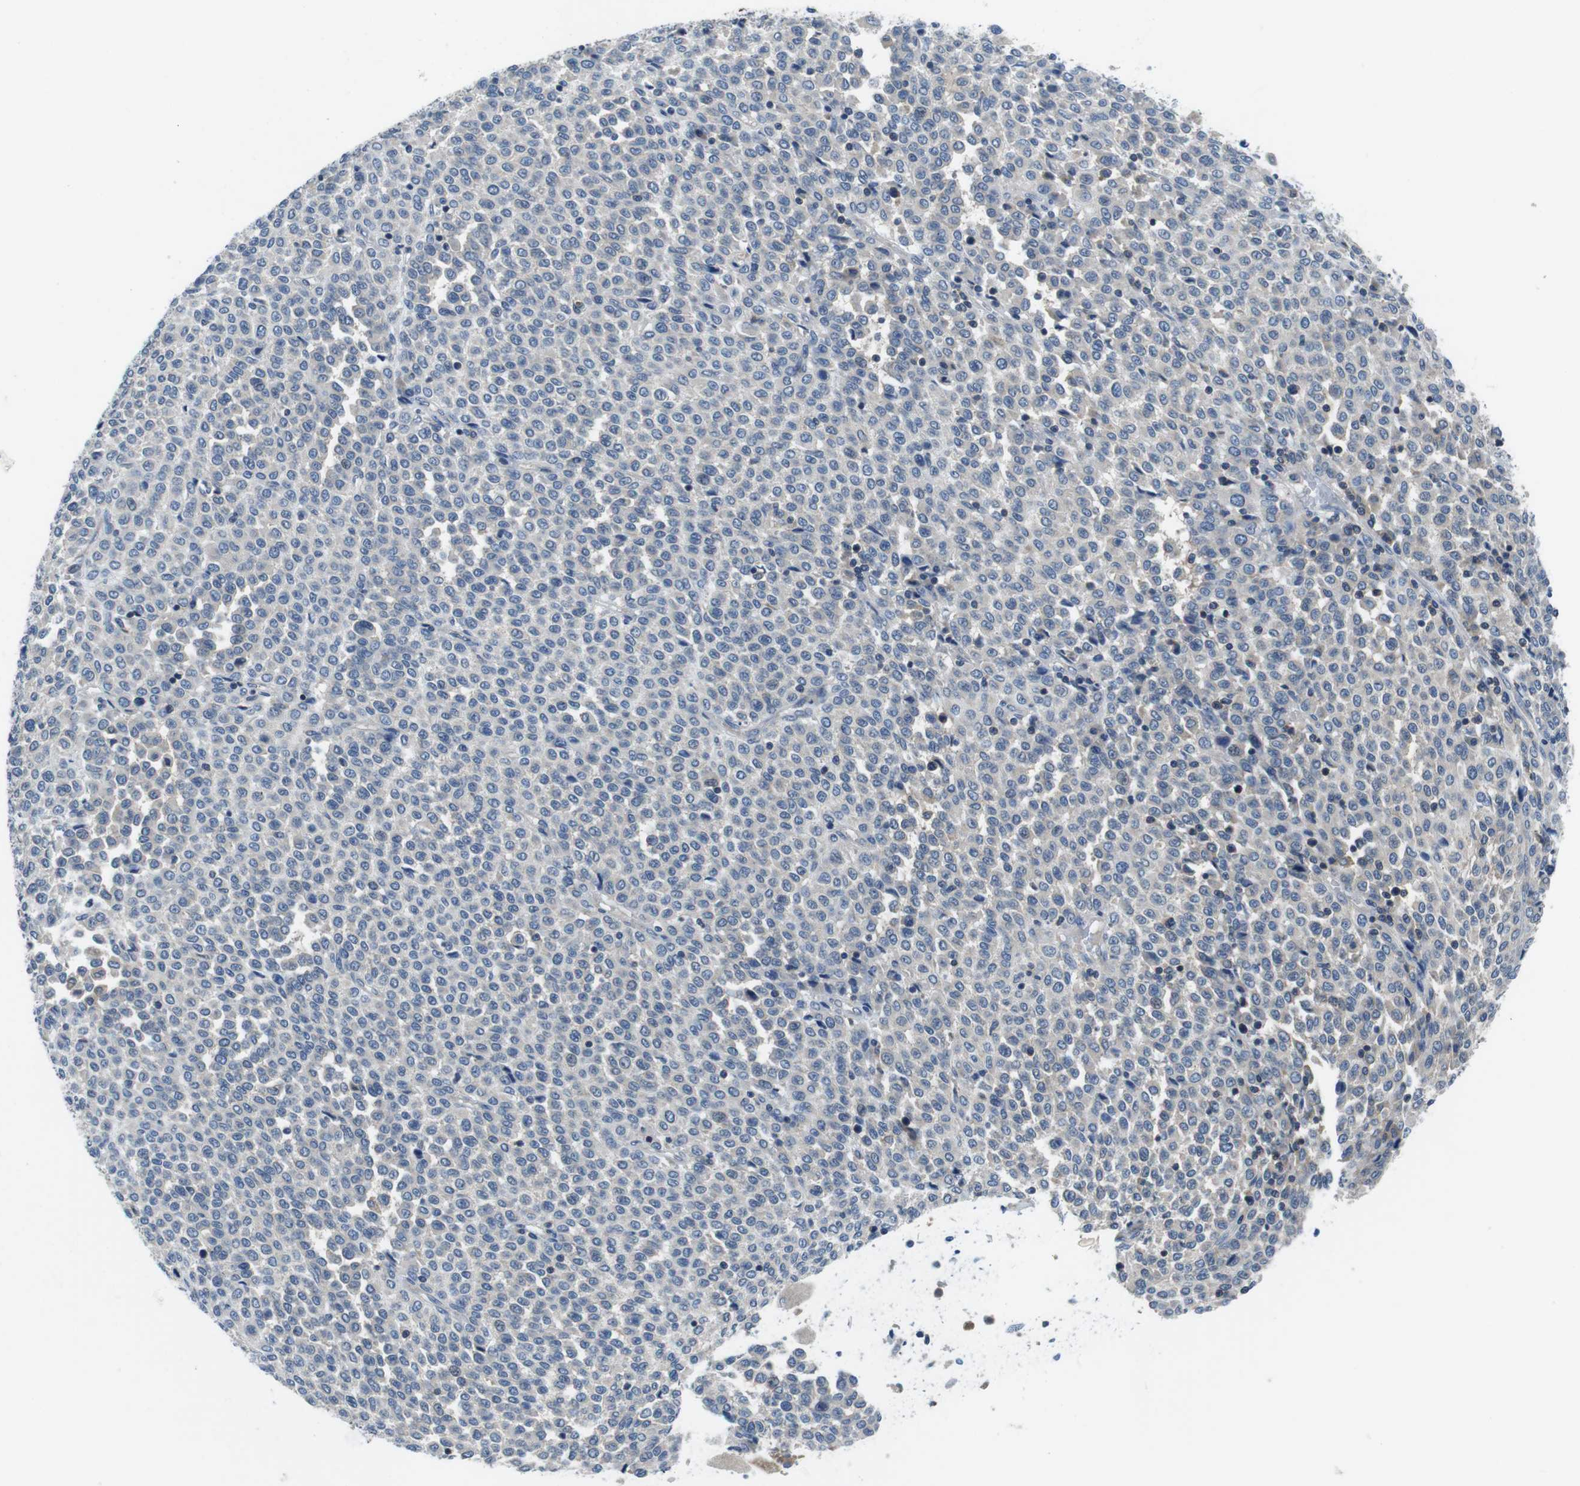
{"staining": {"intensity": "negative", "quantity": "none", "location": "none"}, "tissue": "melanoma", "cell_type": "Tumor cells", "image_type": "cancer", "snomed": [{"axis": "morphology", "description": "Malignant melanoma, Metastatic site"}, {"axis": "topography", "description": "Pancreas"}], "caption": "An image of human malignant melanoma (metastatic site) is negative for staining in tumor cells.", "gene": "PIK3CD", "patient": {"sex": "female", "age": 30}}